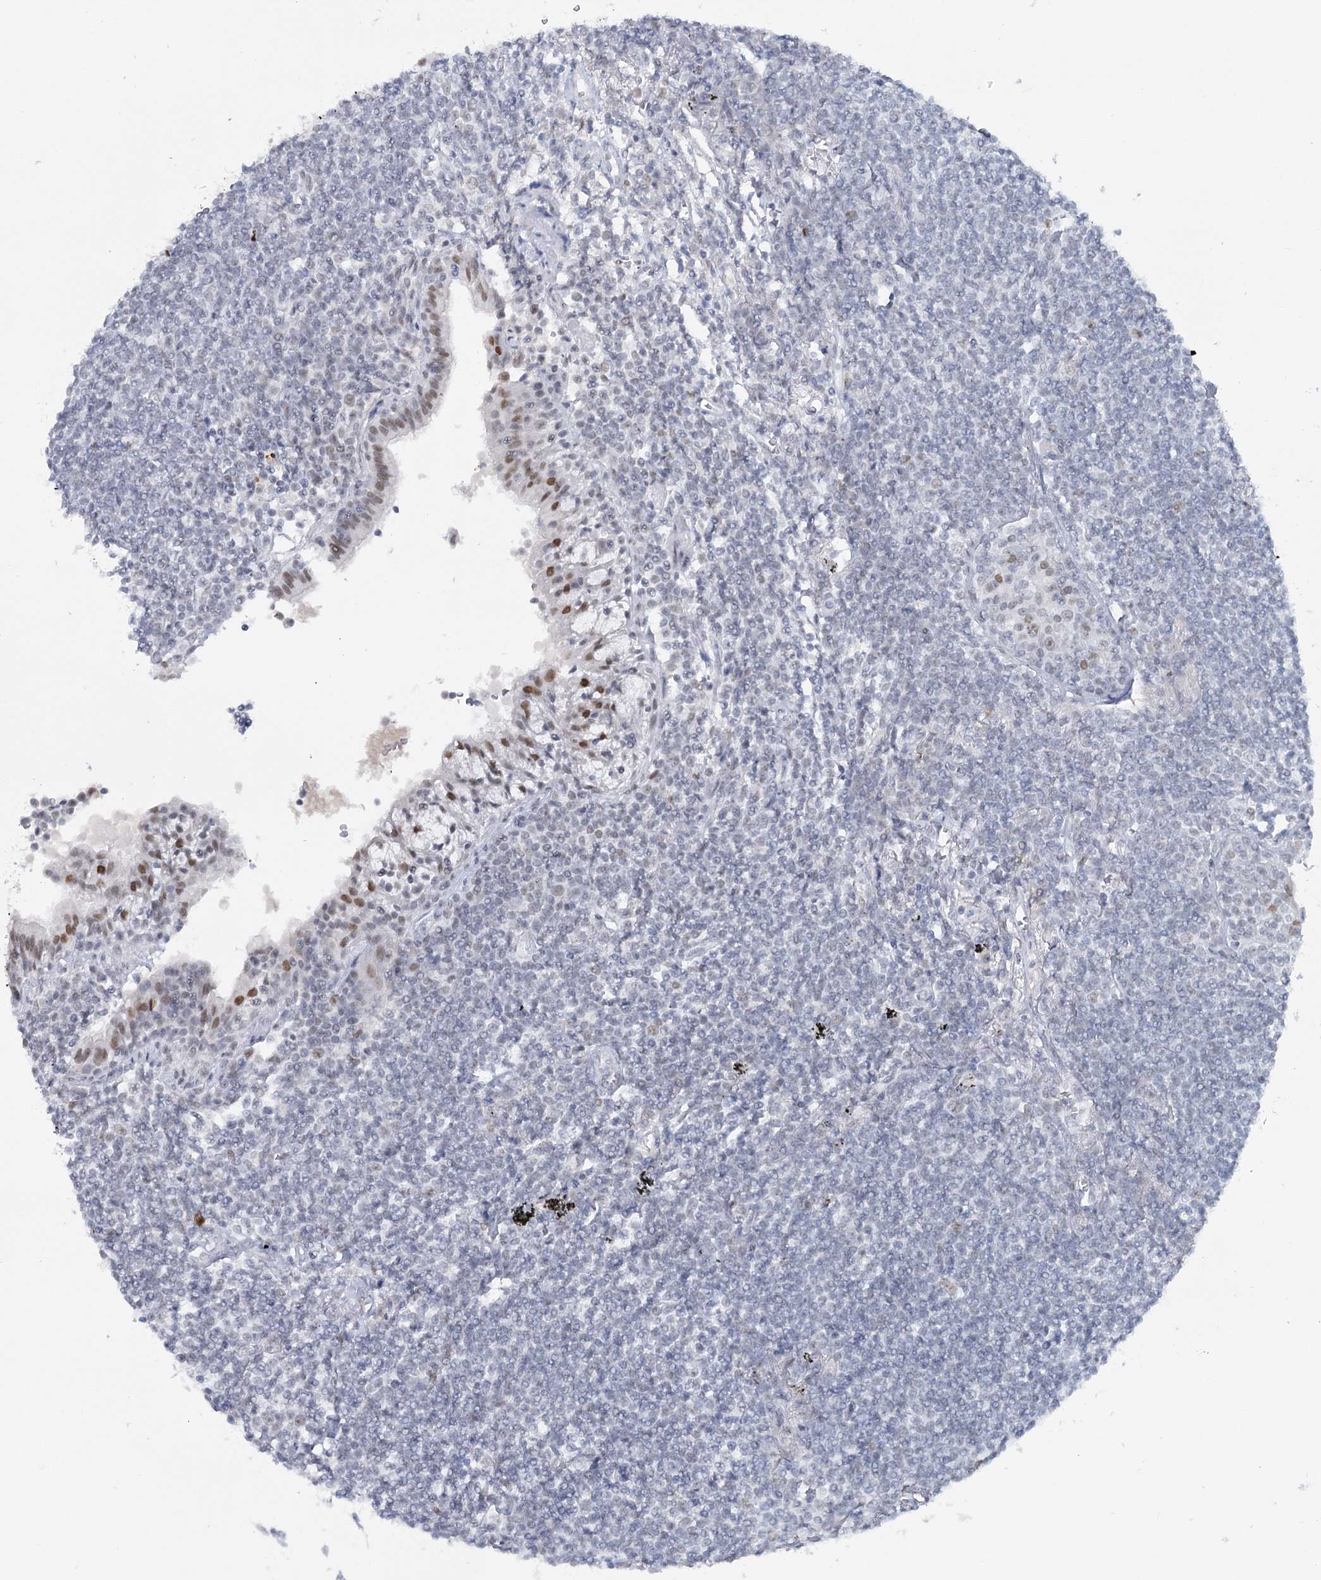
{"staining": {"intensity": "negative", "quantity": "none", "location": "none"}, "tissue": "lymphoma", "cell_type": "Tumor cells", "image_type": "cancer", "snomed": [{"axis": "morphology", "description": "Malignant lymphoma, non-Hodgkin's type, Low grade"}, {"axis": "topography", "description": "Lung"}], "caption": "DAB (3,3'-diaminobenzidine) immunohistochemical staining of human malignant lymphoma, non-Hodgkin's type (low-grade) exhibits no significant positivity in tumor cells. (DAB IHC with hematoxylin counter stain).", "gene": "ZC3H8", "patient": {"sex": "female", "age": 71}}